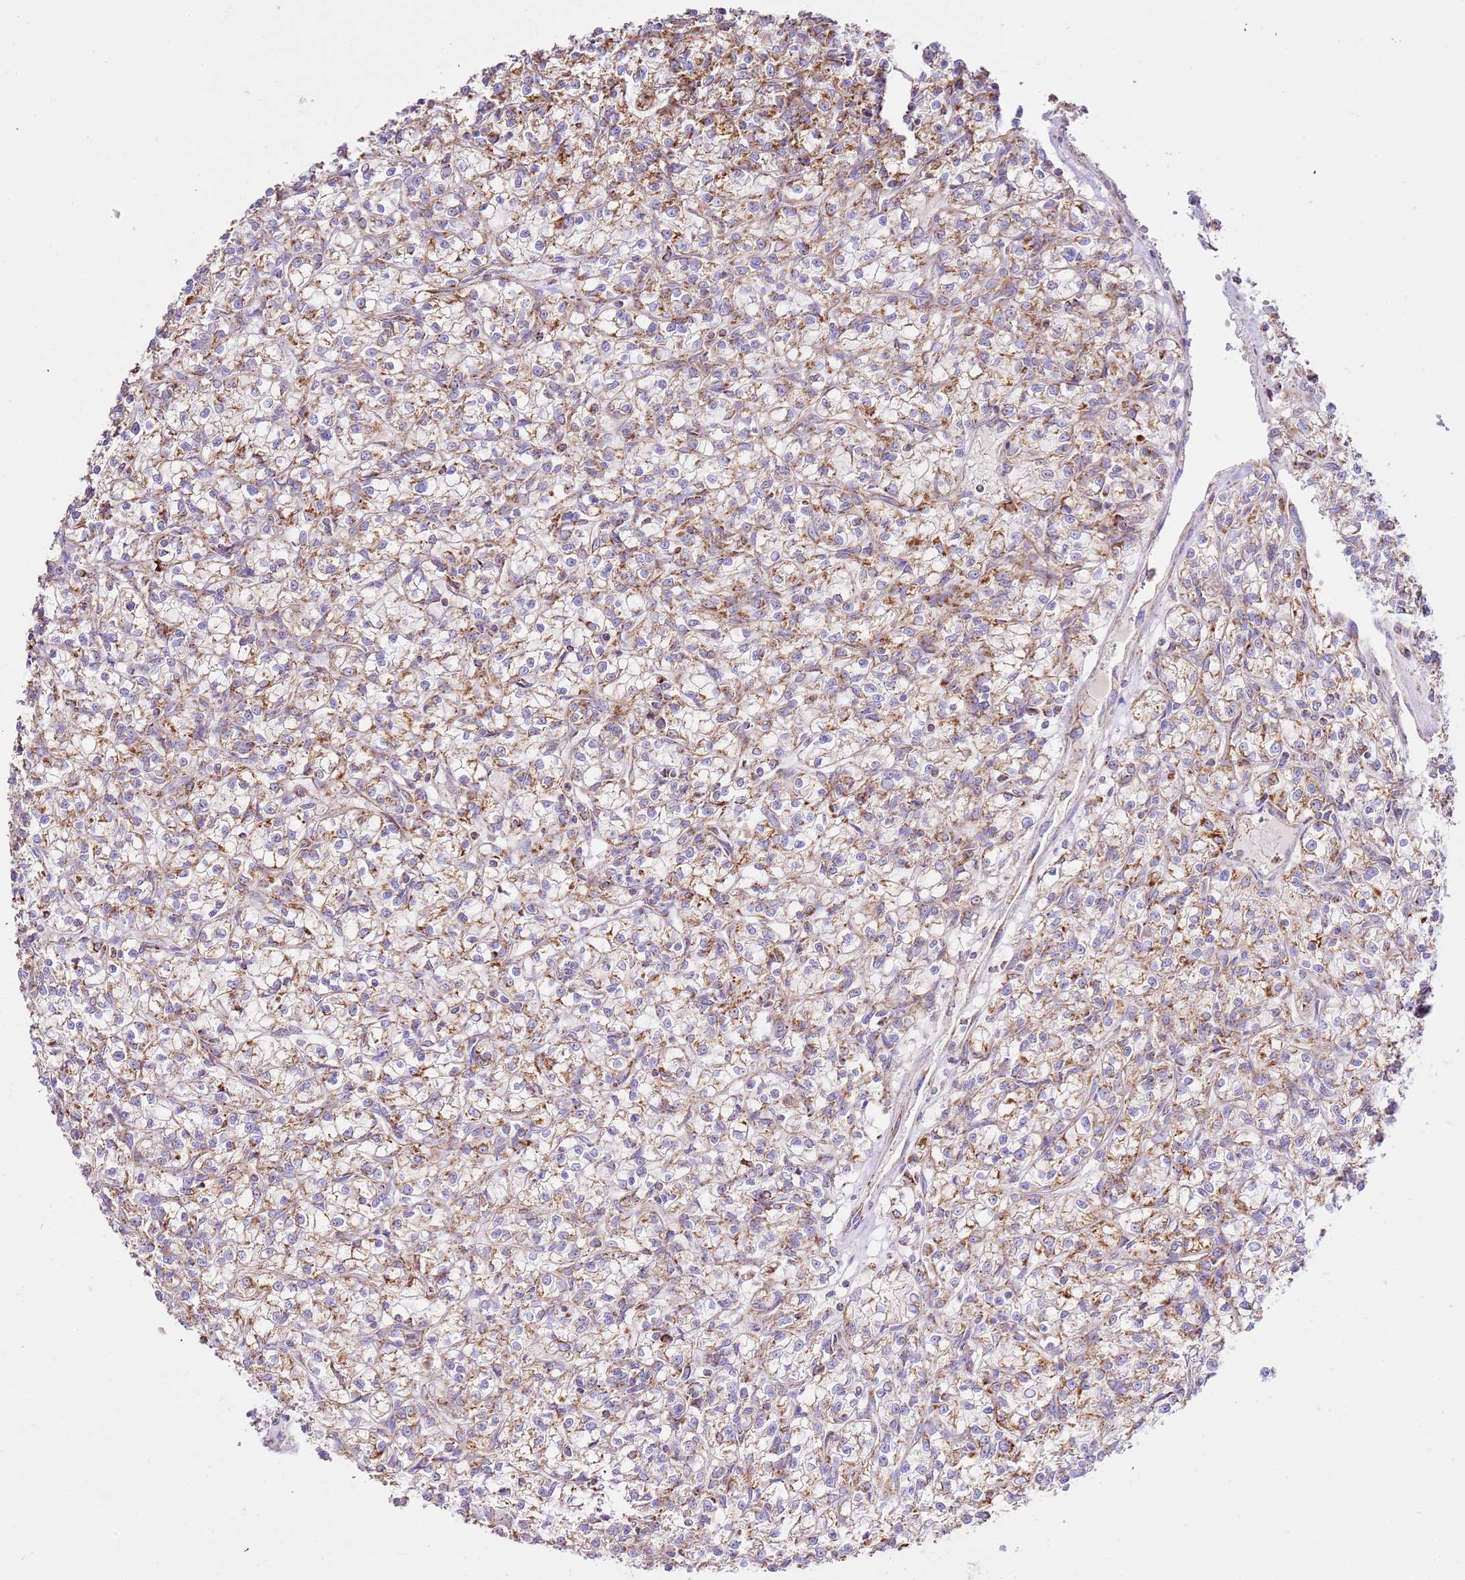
{"staining": {"intensity": "moderate", "quantity": ">75%", "location": "cytoplasmic/membranous"}, "tissue": "renal cancer", "cell_type": "Tumor cells", "image_type": "cancer", "snomed": [{"axis": "morphology", "description": "Adenocarcinoma, NOS"}, {"axis": "topography", "description": "Kidney"}], "caption": "High-magnification brightfield microscopy of renal cancer (adenocarcinoma) stained with DAB (brown) and counterstained with hematoxylin (blue). tumor cells exhibit moderate cytoplasmic/membranous expression is seen in approximately>75% of cells.", "gene": "ZBTB39", "patient": {"sex": "female", "age": 59}}